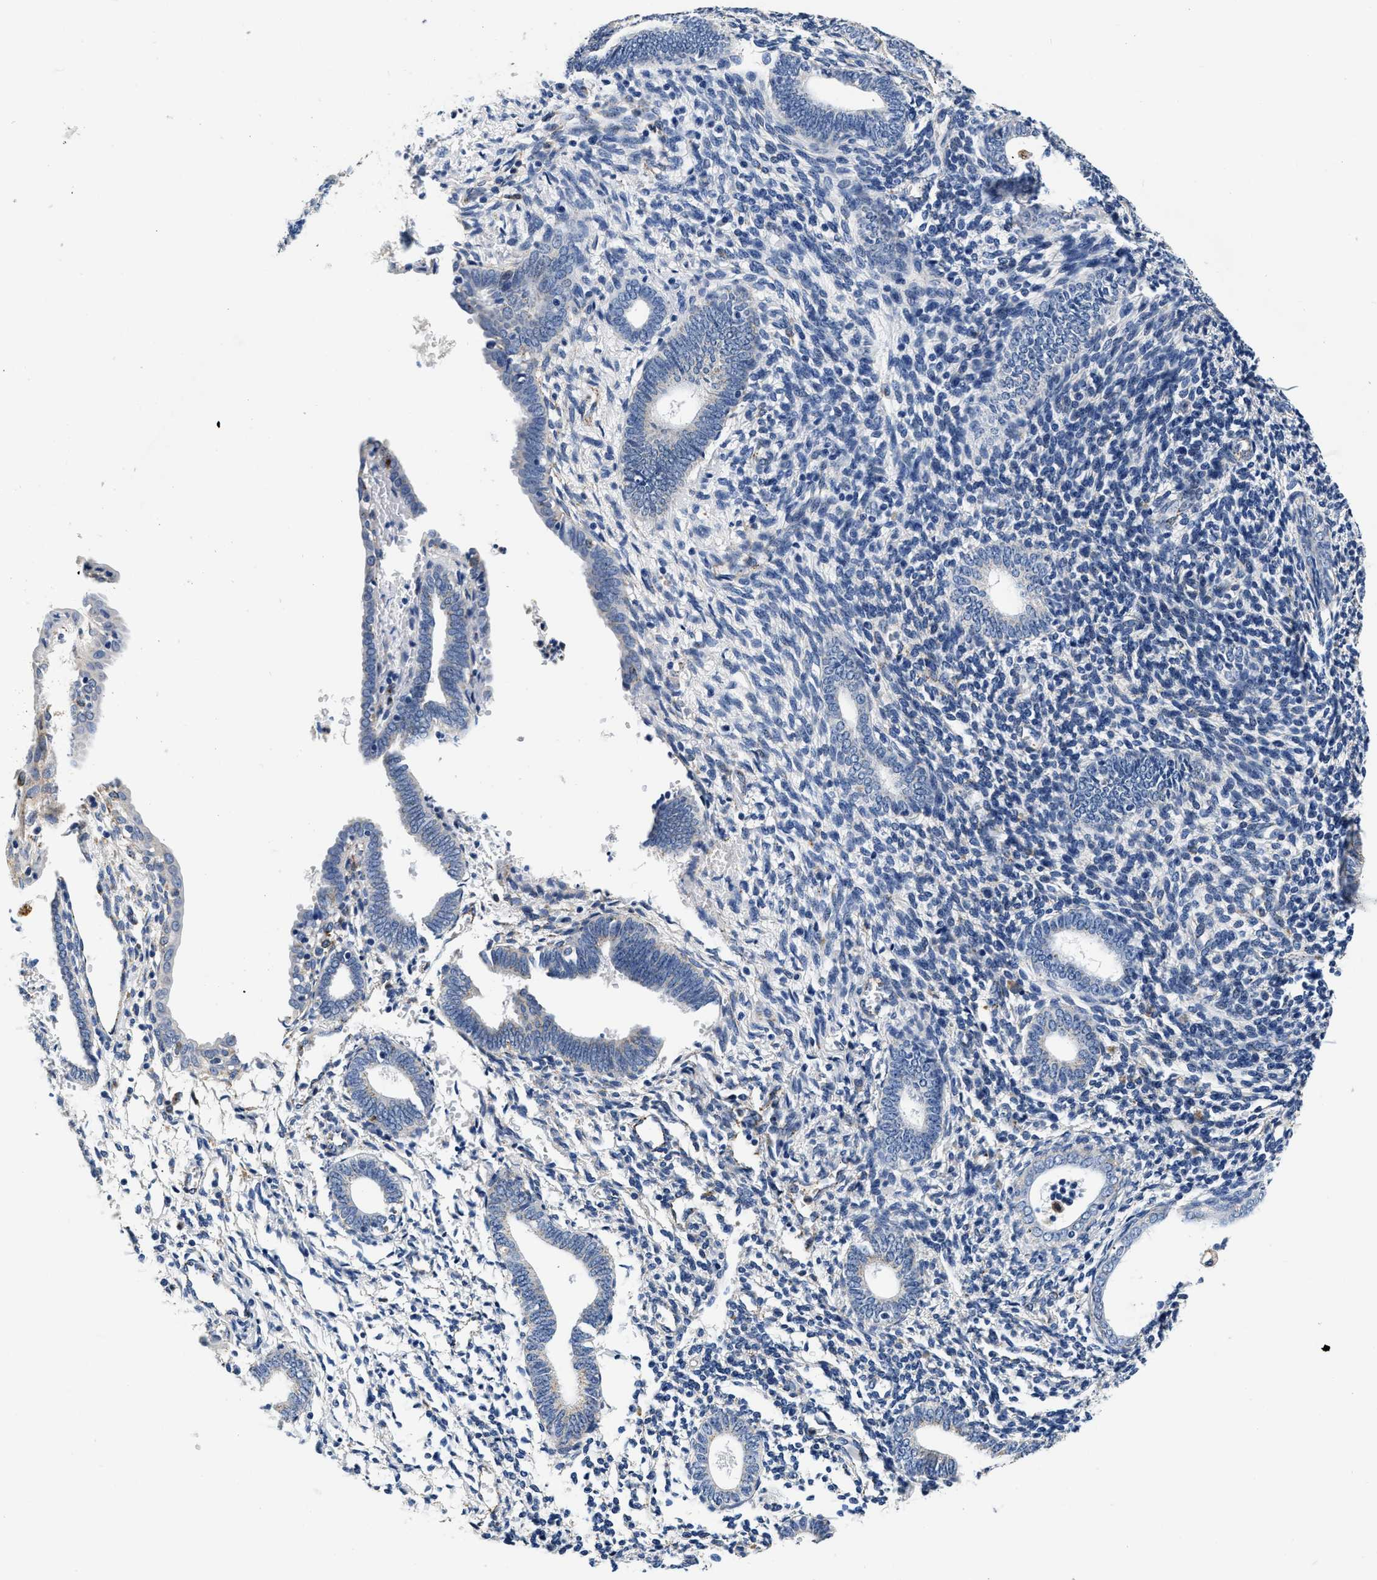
{"staining": {"intensity": "negative", "quantity": "none", "location": "none"}, "tissue": "endometrium", "cell_type": "Cells in endometrial stroma", "image_type": "normal", "snomed": [{"axis": "morphology", "description": "Normal tissue, NOS"}, {"axis": "morphology", "description": "Adenocarcinoma, NOS"}, {"axis": "topography", "description": "Endometrium"}], "caption": "Unremarkable endometrium was stained to show a protein in brown. There is no significant positivity in cells in endometrial stroma. (Stains: DAB IHC with hematoxylin counter stain, Microscopy: brightfield microscopy at high magnification).", "gene": "GRN", "patient": {"sex": "female", "age": 57}}